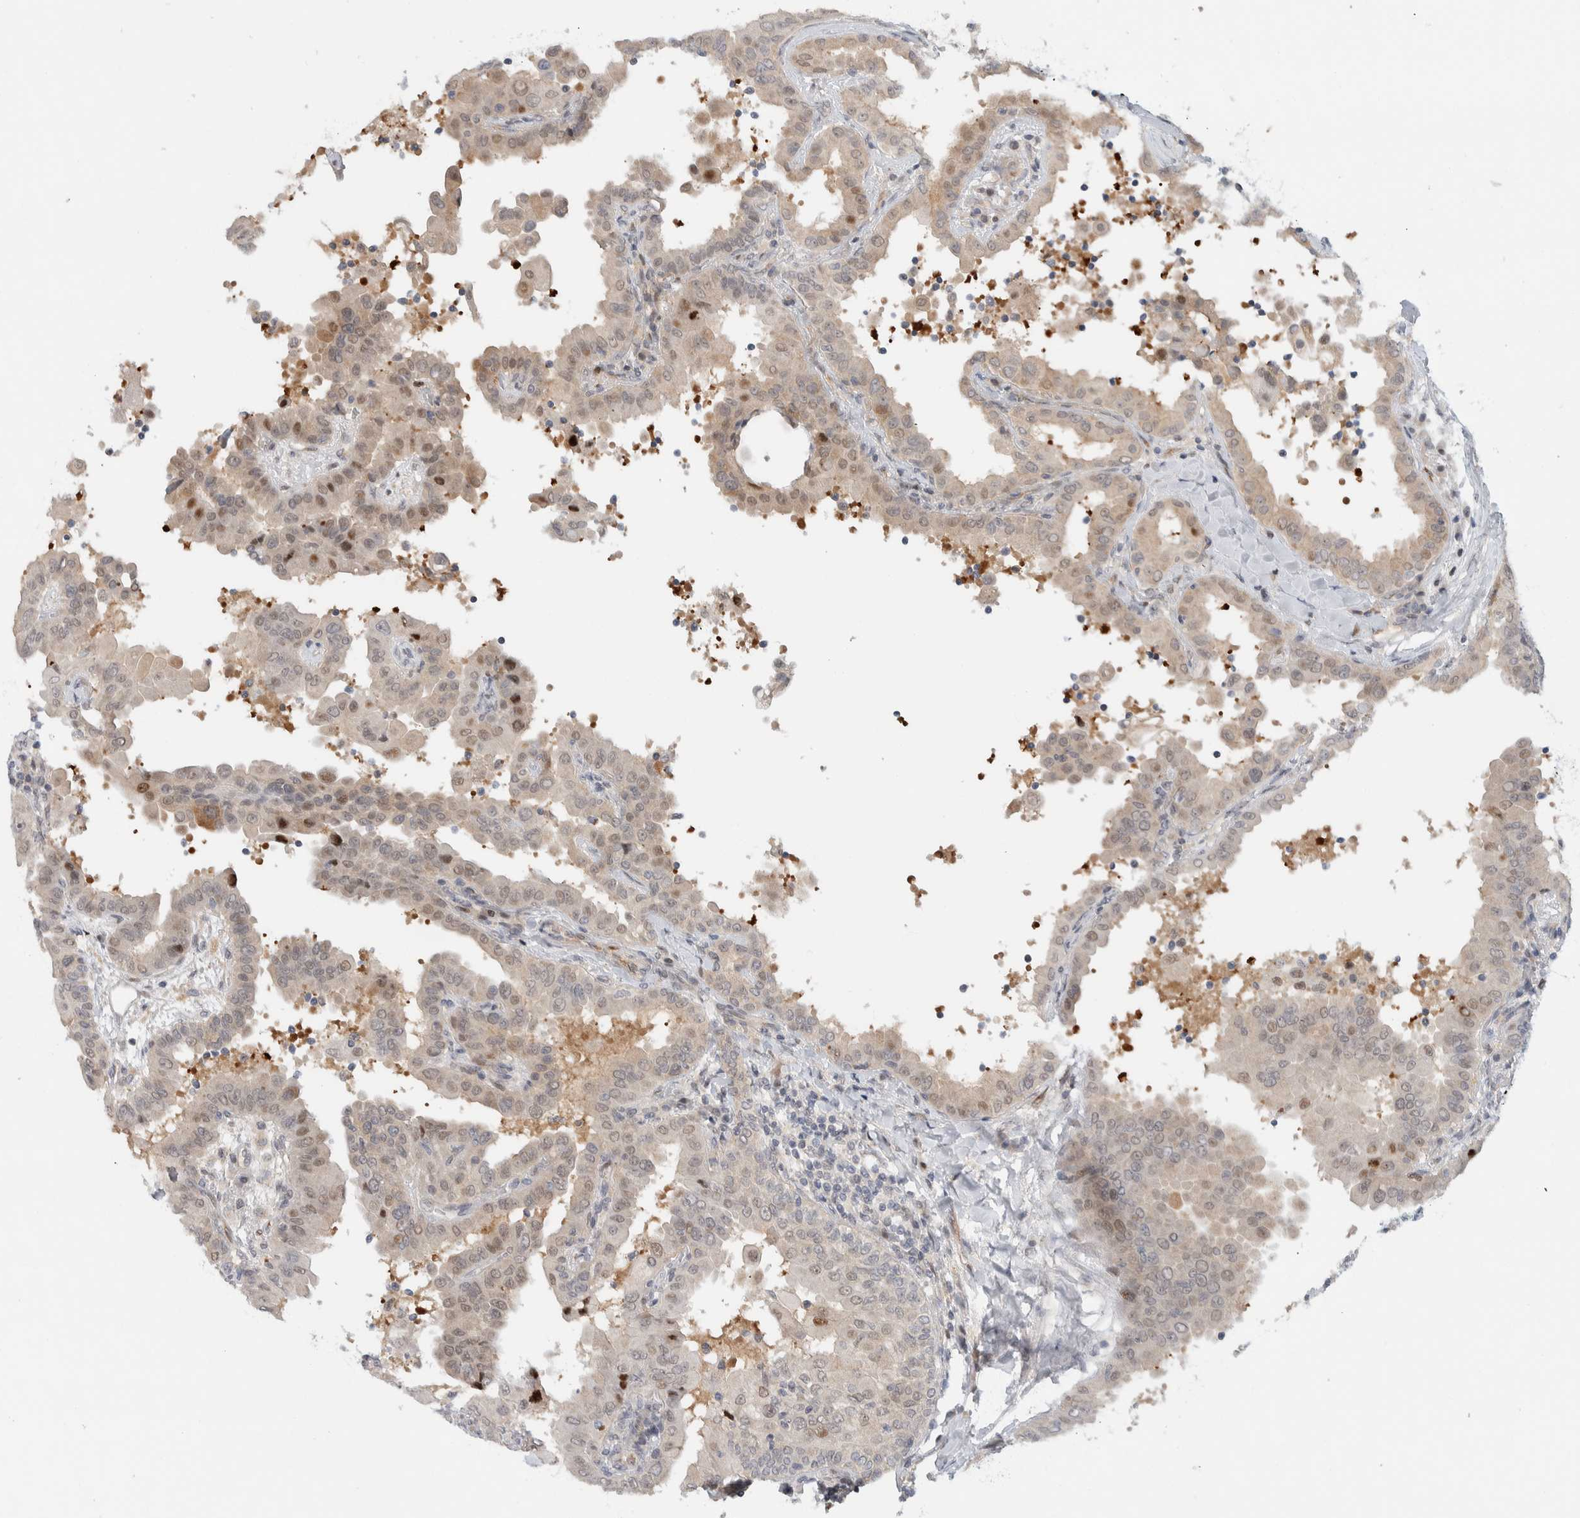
{"staining": {"intensity": "weak", "quantity": "25%-75%", "location": "cytoplasmic/membranous,nuclear"}, "tissue": "thyroid cancer", "cell_type": "Tumor cells", "image_type": "cancer", "snomed": [{"axis": "morphology", "description": "Papillary adenocarcinoma, NOS"}, {"axis": "topography", "description": "Thyroid gland"}], "caption": "Tumor cells display low levels of weak cytoplasmic/membranous and nuclear positivity in about 25%-75% of cells in papillary adenocarcinoma (thyroid).", "gene": "NCR3LG1", "patient": {"sex": "male", "age": 33}}